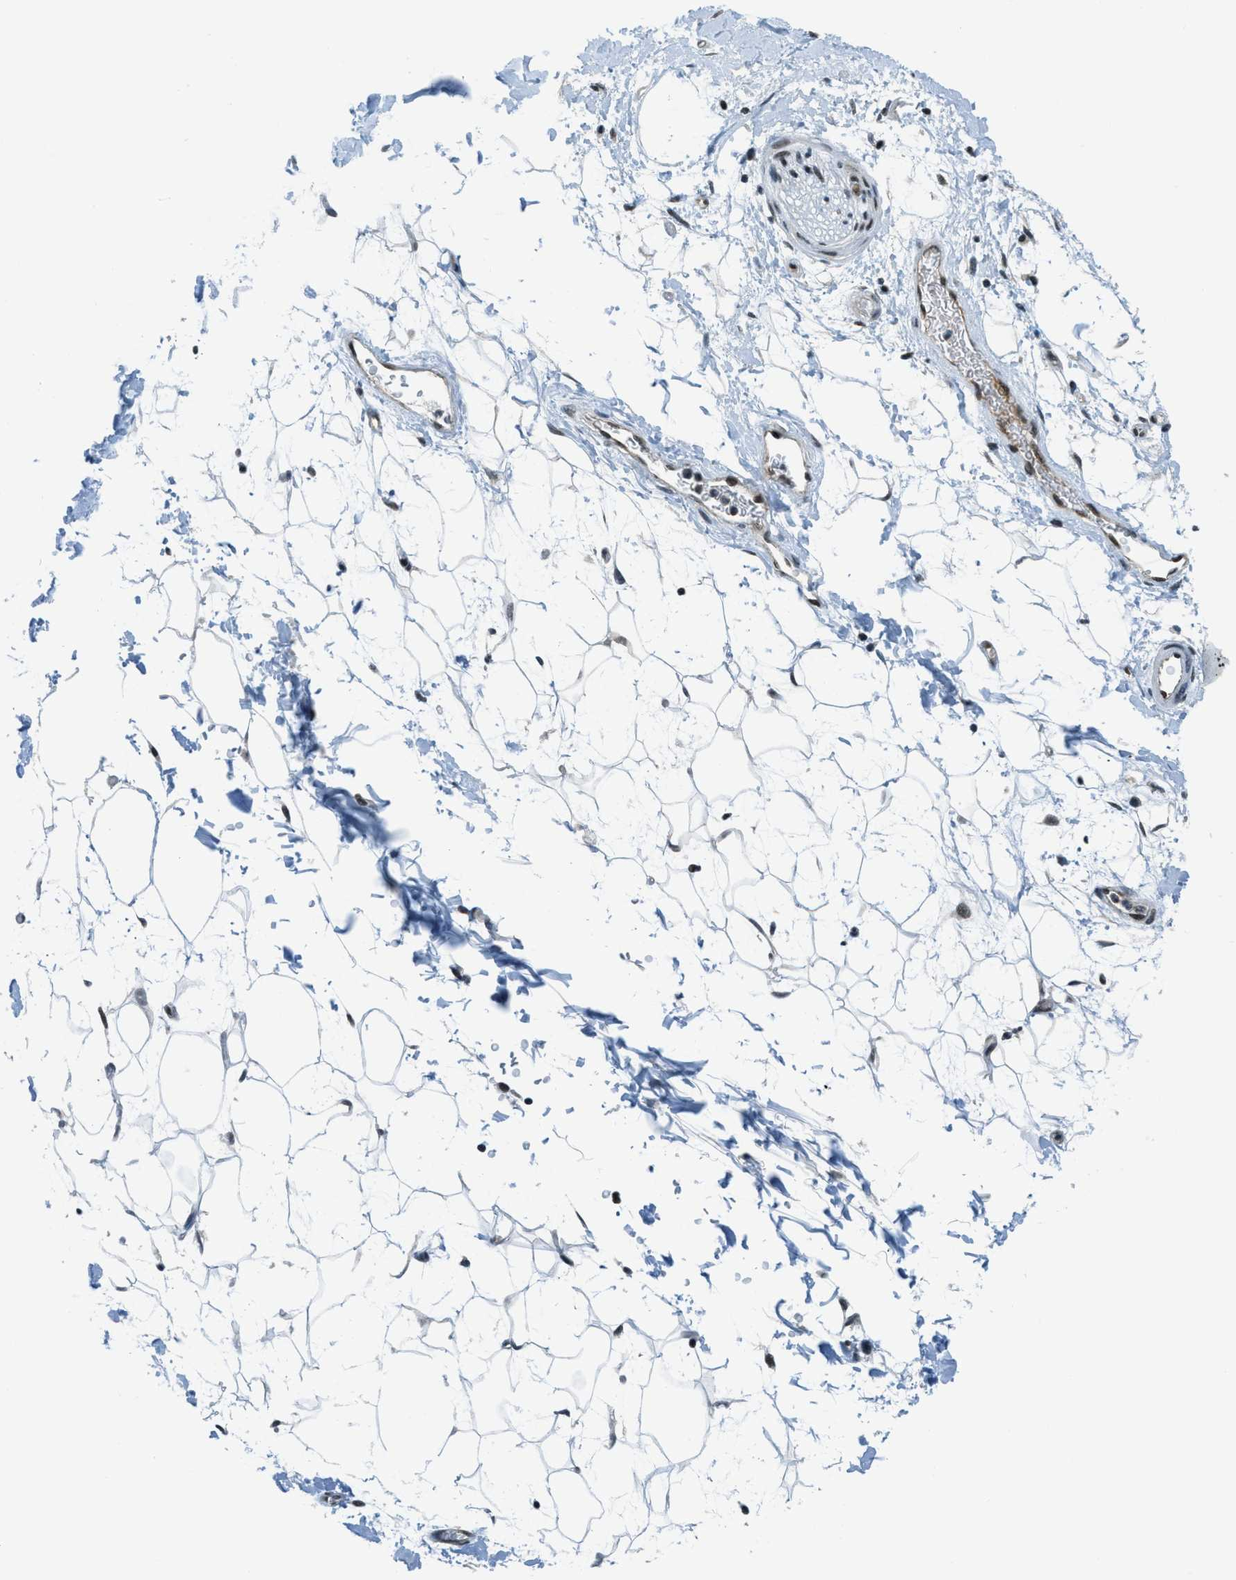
{"staining": {"intensity": "moderate", "quantity": ">75%", "location": "nuclear"}, "tissue": "adipose tissue", "cell_type": "Adipocytes", "image_type": "normal", "snomed": [{"axis": "morphology", "description": "Normal tissue, NOS"}, {"axis": "topography", "description": "Soft tissue"}], "caption": "Brown immunohistochemical staining in benign adipose tissue exhibits moderate nuclear expression in about >75% of adipocytes.", "gene": "KLF6", "patient": {"sex": "male", "age": 72}}